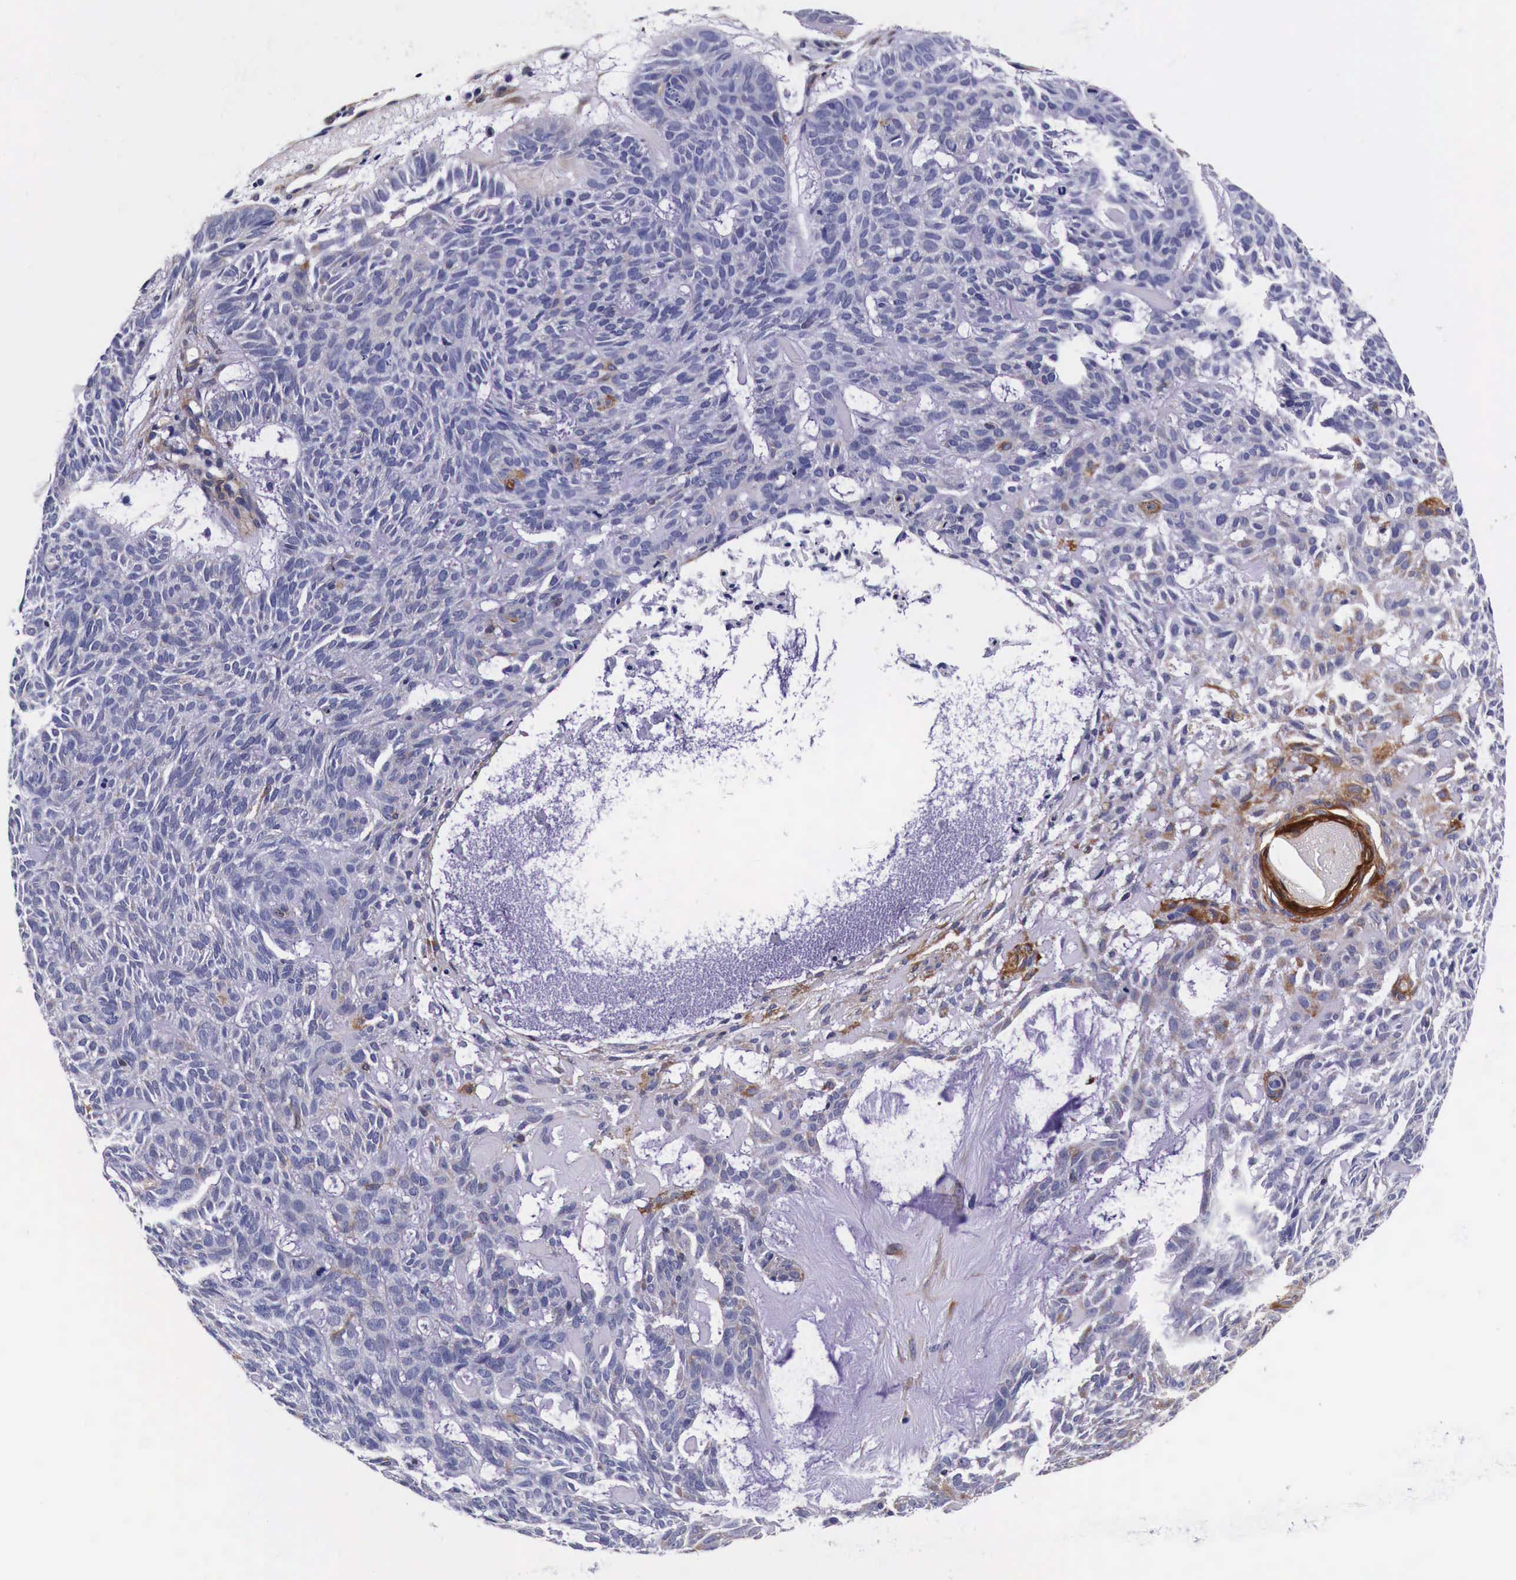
{"staining": {"intensity": "moderate", "quantity": "<25%", "location": "cytoplasmic/membranous"}, "tissue": "skin cancer", "cell_type": "Tumor cells", "image_type": "cancer", "snomed": [{"axis": "morphology", "description": "Basal cell carcinoma"}, {"axis": "topography", "description": "Skin"}], "caption": "Protein staining reveals moderate cytoplasmic/membranous positivity in approximately <25% of tumor cells in basal cell carcinoma (skin).", "gene": "HSPB1", "patient": {"sex": "male", "age": 75}}